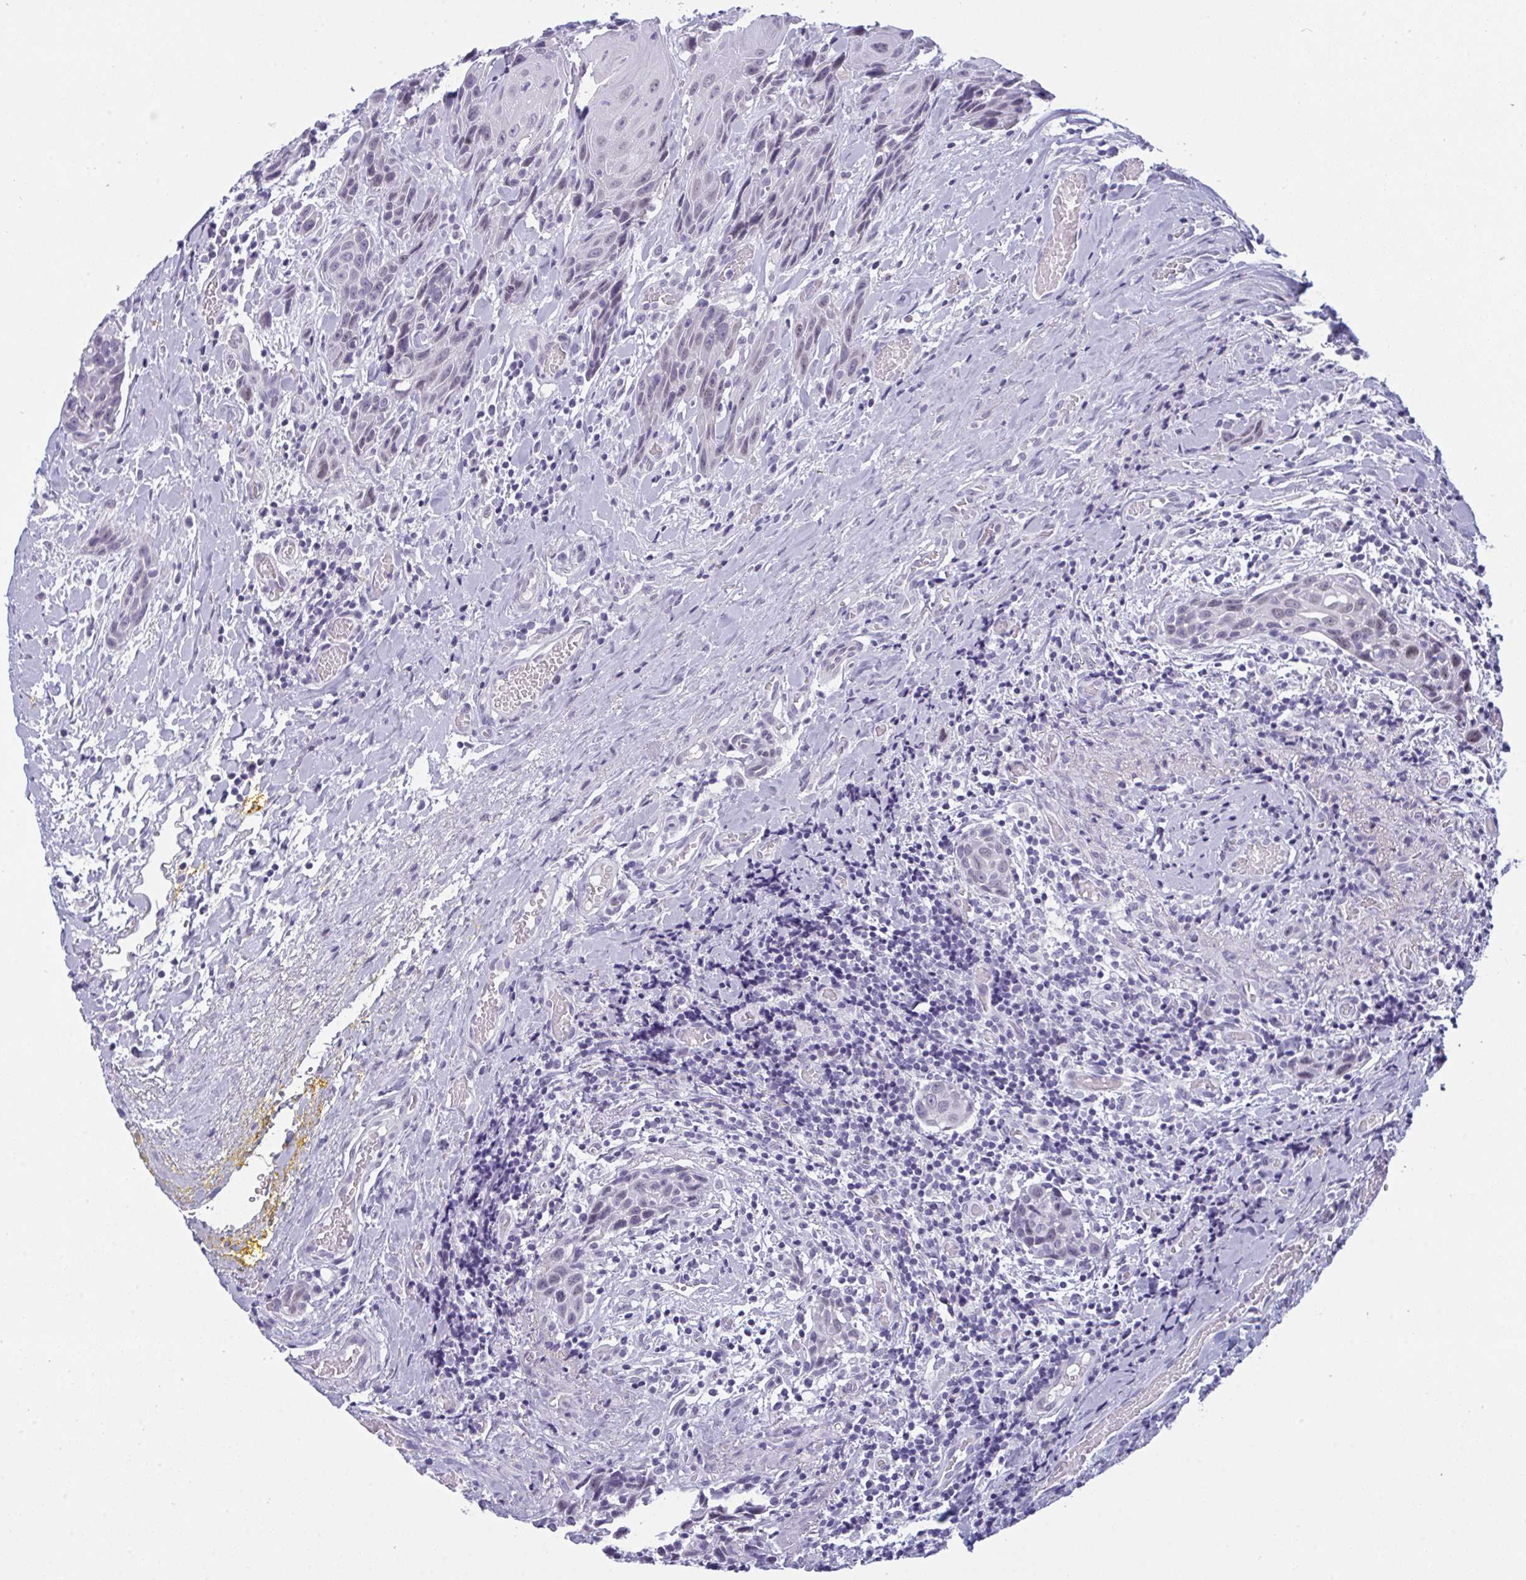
{"staining": {"intensity": "negative", "quantity": "none", "location": "none"}, "tissue": "head and neck cancer", "cell_type": "Tumor cells", "image_type": "cancer", "snomed": [{"axis": "morphology", "description": "Squamous cell carcinoma, NOS"}, {"axis": "topography", "description": "Oral tissue"}, {"axis": "topography", "description": "Head-Neck"}], "caption": "The immunohistochemistry (IHC) photomicrograph has no significant positivity in tumor cells of head and neck cancer (squamous cell carcinoma) tissue.", "gene": "PRDM9", "patient": {"sex": "male", "age": 49}}